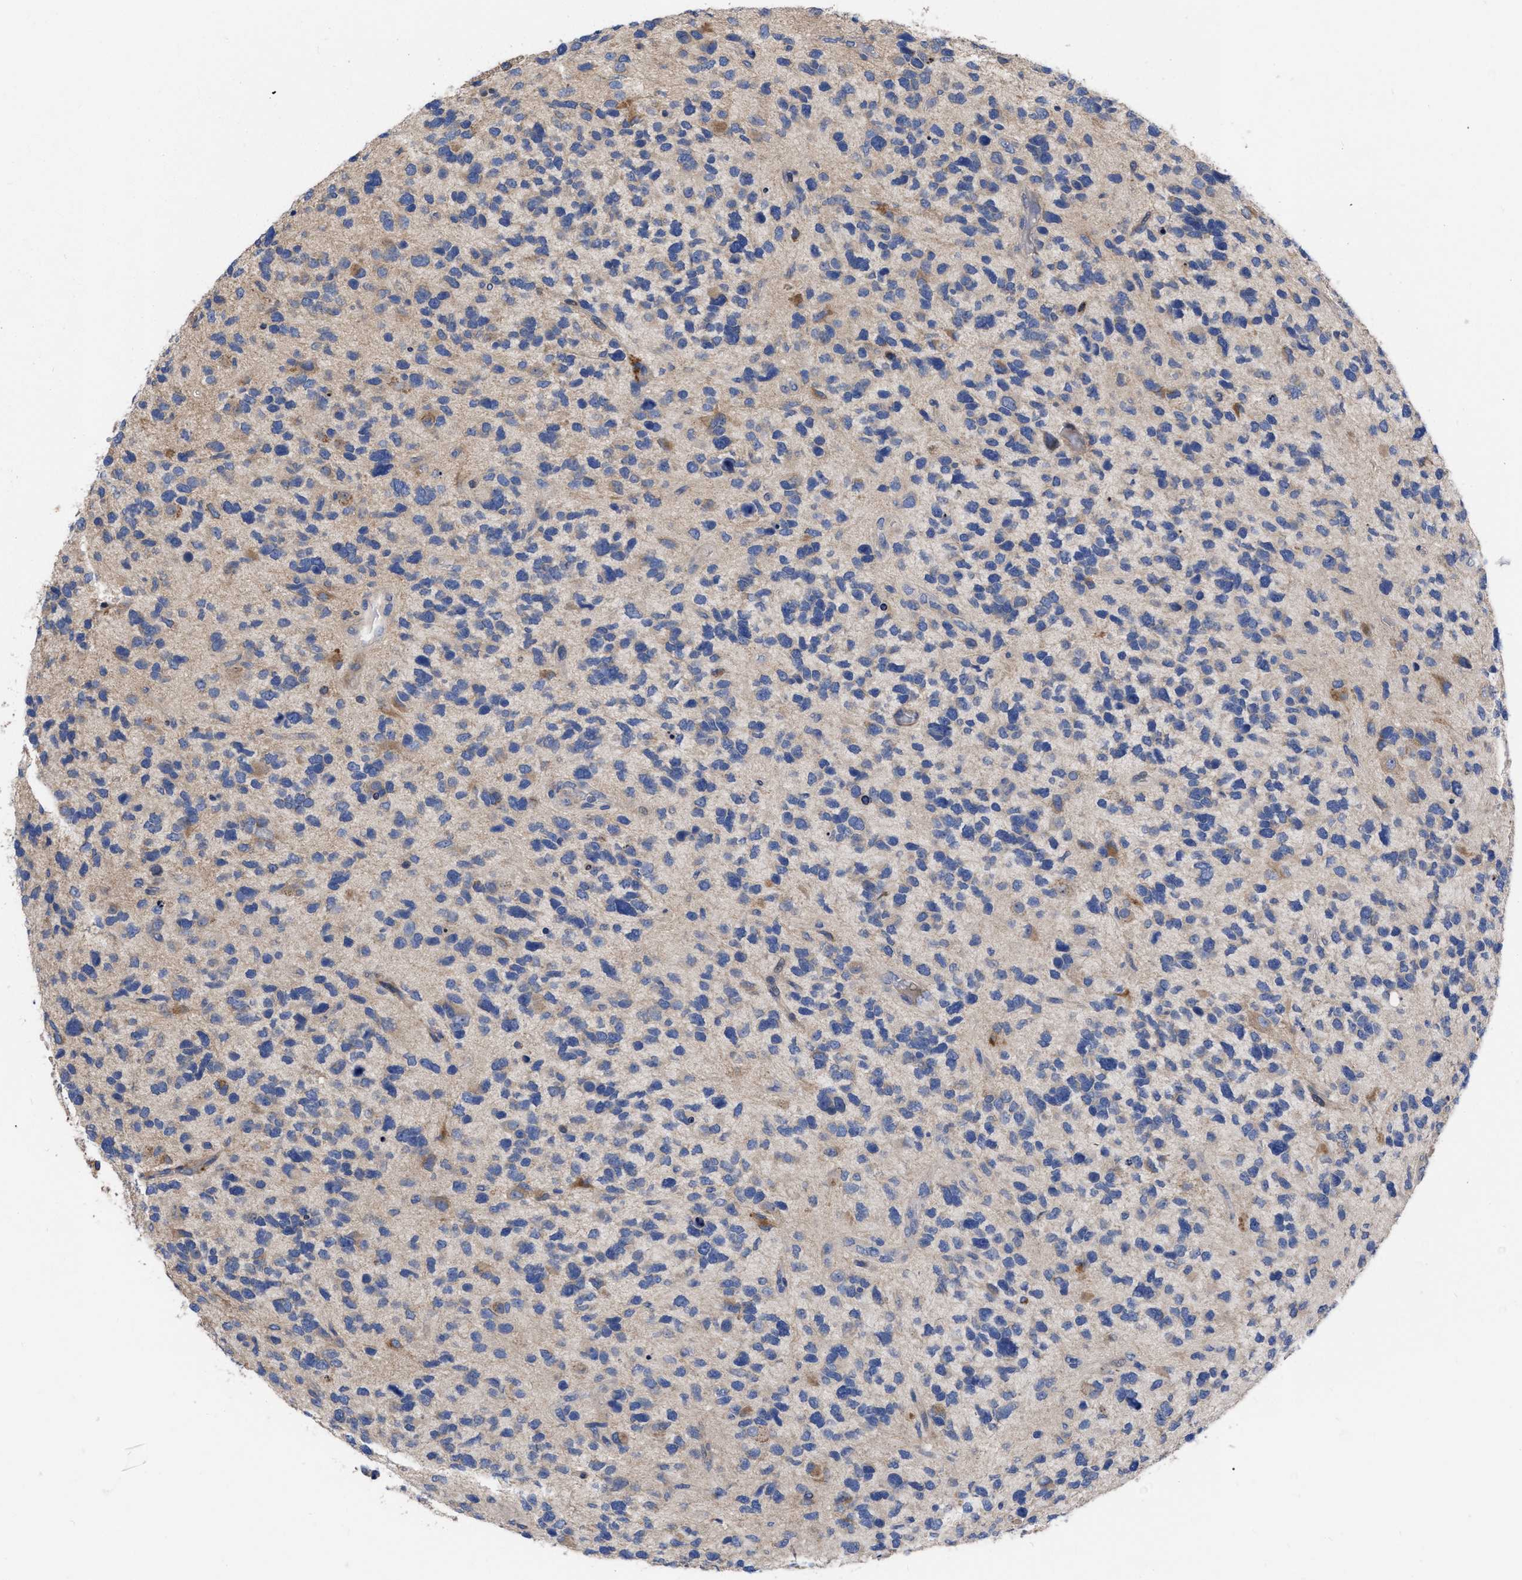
{"staining": {"intensity": "weak", "quantity": "<25%", "location": "cytoplasmic/membranous"}, "tissue": "glioma", "cell_type": "Tumor cells", "image_type": "cancer", "snomed": [{"axis": "morphology", "description": "Glioma, malignant, High grade"}, {"axis": "topography", "description": "Brain"}], "caption": "Photomicrograph shows no significant protein expression in tumor cells of glioma.", "gene": "MLST8", "patient": {"sex": "female", "age": 58}}